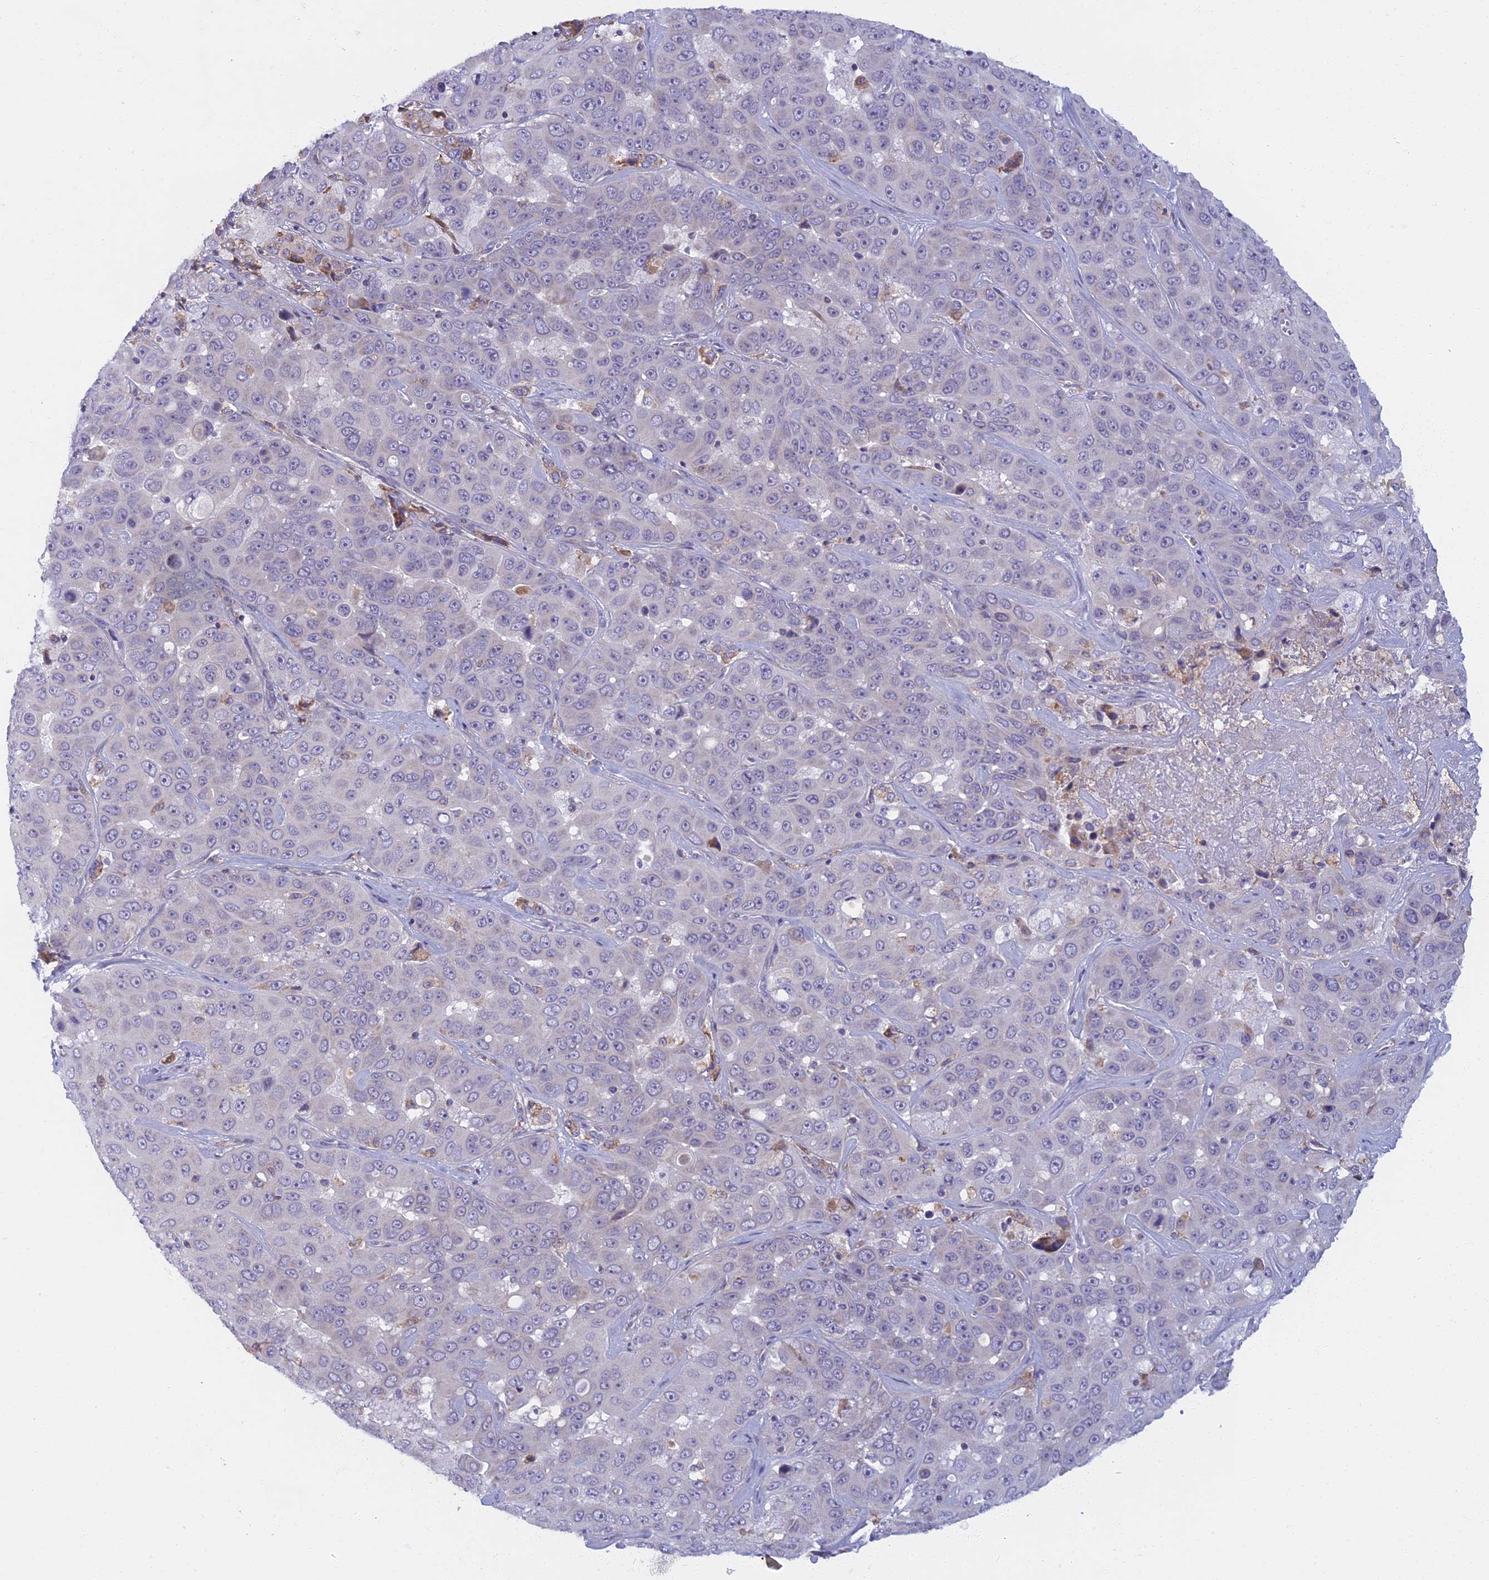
{"staining": {"intensity": "negative", "quantity": "none", "location": "none"}, "tissue": "liver cancer", "cell_type": "Tumor cells", "image_type": "cancer", "snomed": [{"axis": "morphology", "description": "Cholangiocarcinoma"}, {"axis": "topography", "description": "Liver"}], "caption": "A high-resolution histopathology image shows immunohistochemistry staining of cholangiocarcinoma (liver), which displays no significant positivity in tumor cells.", "gene": "DDX51", "patient": {"sex": "female", "age": 52}}